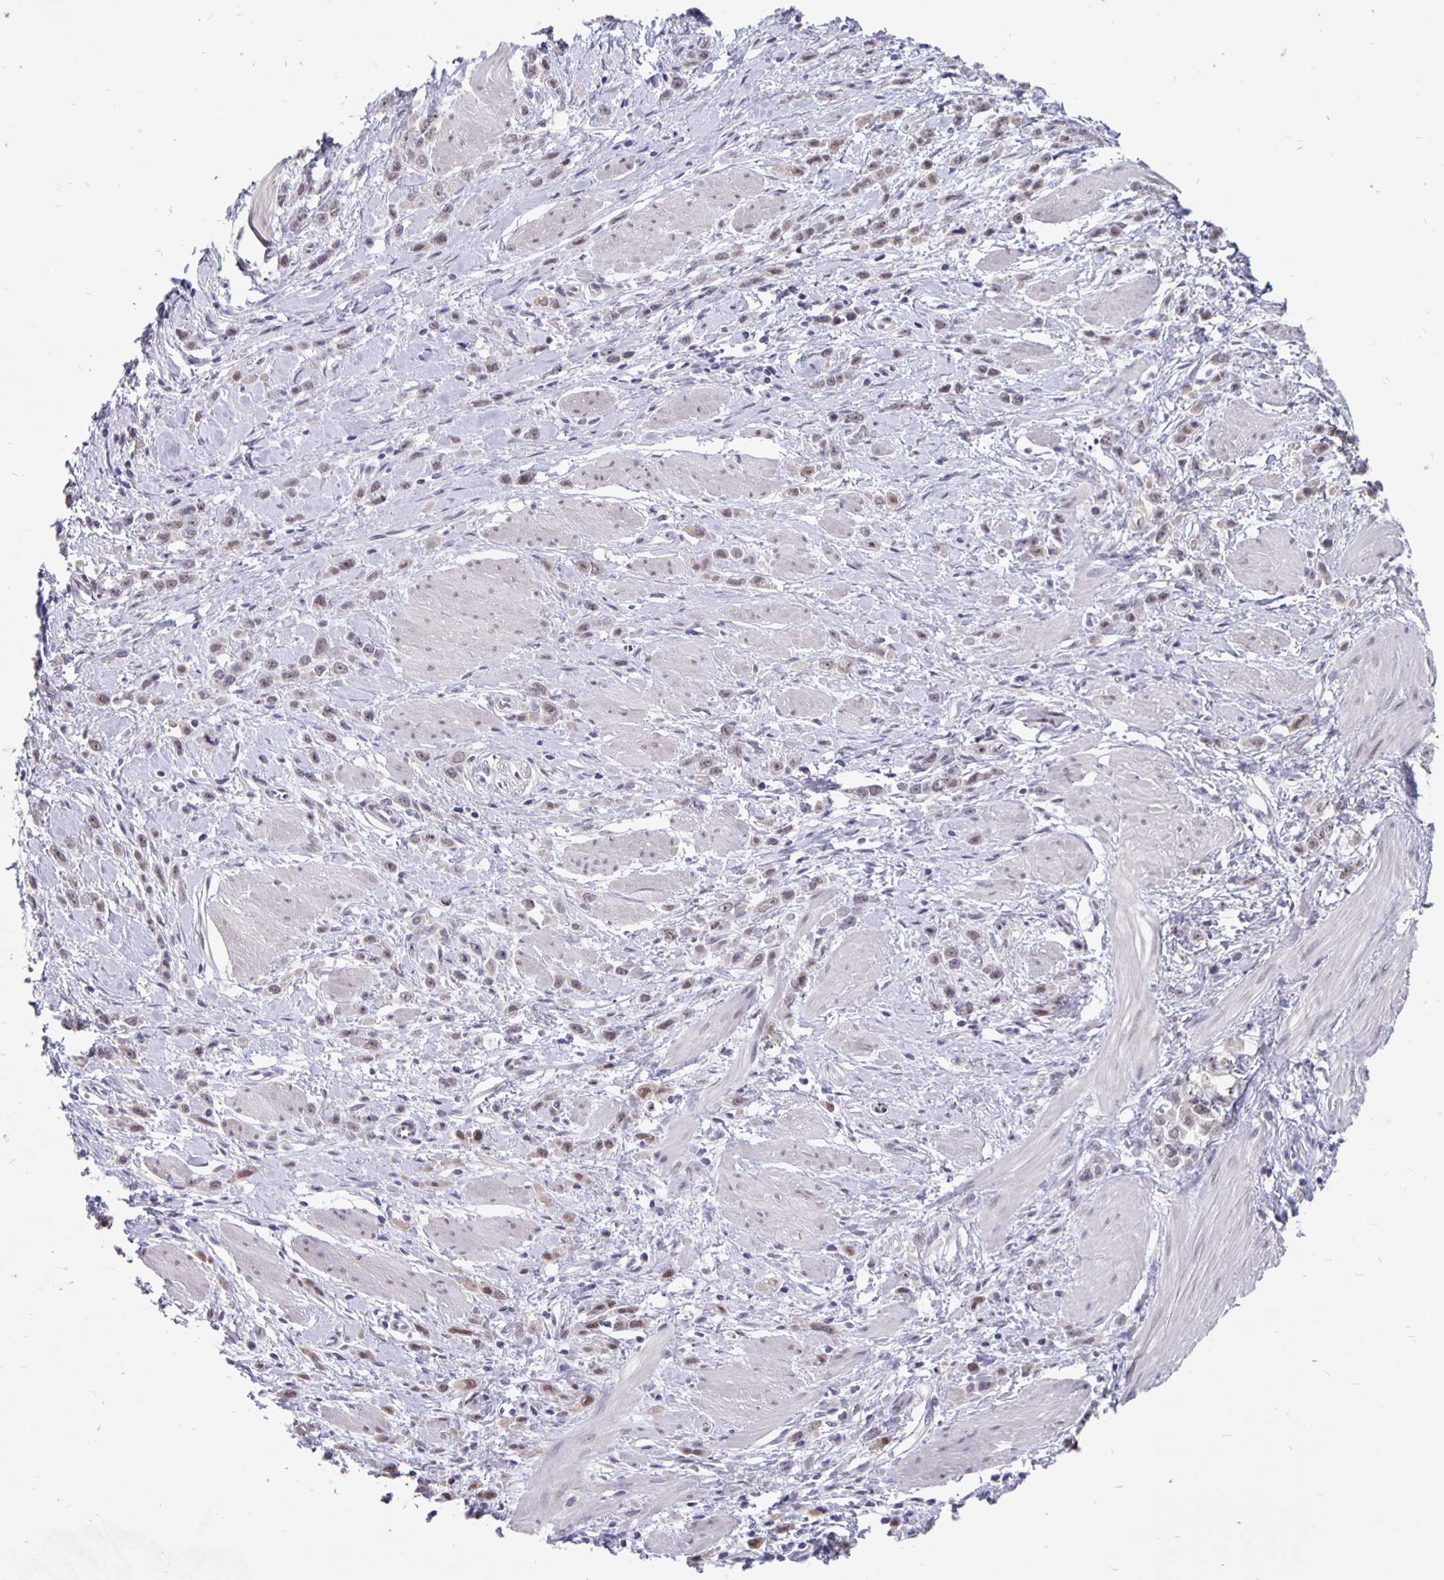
{"staining": {"intensity": "weak", "quantity": ">75%", "location": "nuclear"}, "tissue": "stomach cancer", "cell_type": "Tumor cells", "image_type": "cancer", "snomed": [{"axis": "morphology", "description": "Adenocarcinoma, NOS"}, {"axis": "topography", "description": "Stomach"}], "caption": "A photomicrograph showing weak nuclear expression in approximately >75% of tumor cells in stomach cancer (adenocarcinoma), as visualized by brown immunohistochemical staining.", "gene": "ZNF691", "patient": {"sex": "male", "age": 47}}